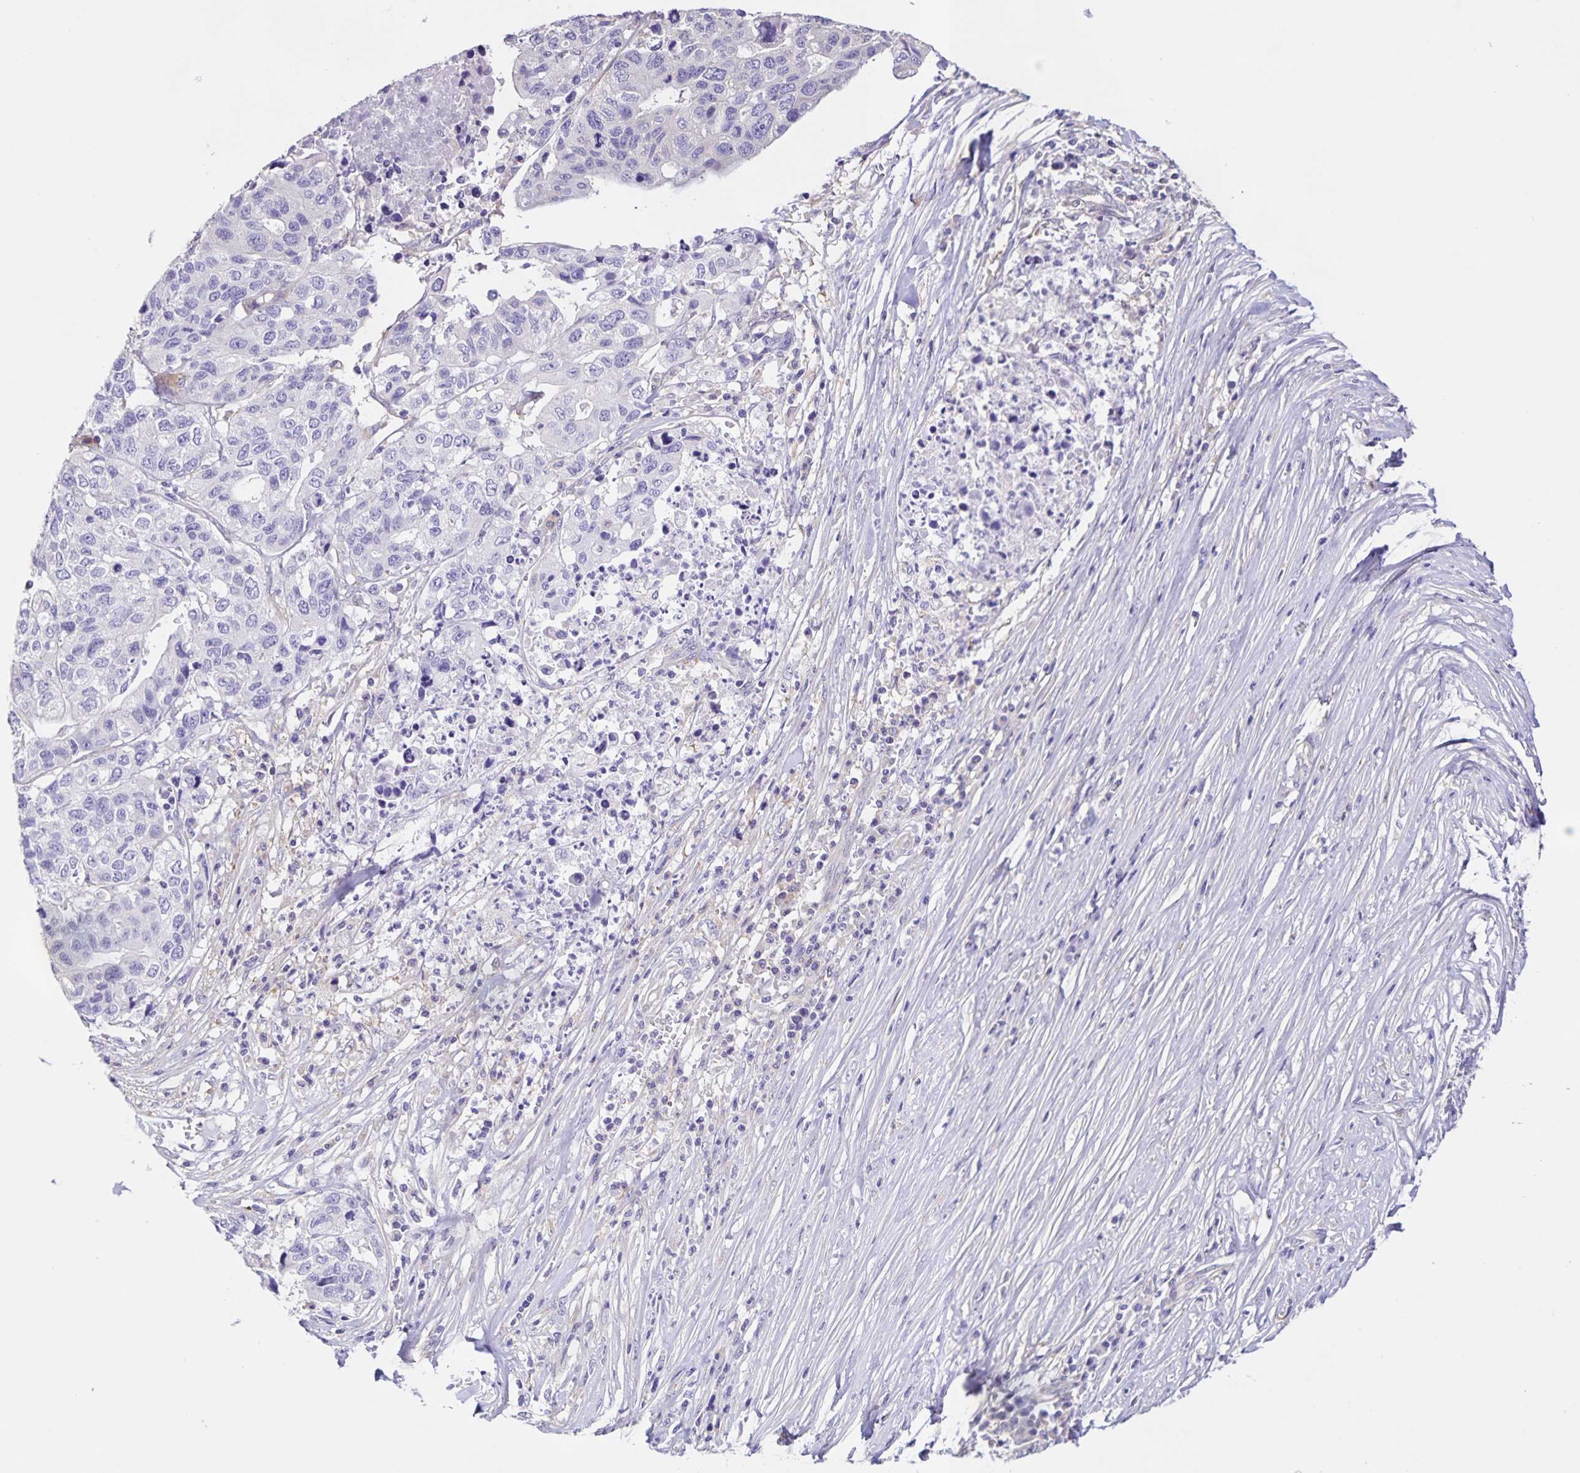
{"staining": {"intensity": "negative", "quantity": "none", "location": "none"}, "tissue": "stomach cancer", "cell_type": "Tumor cells", "image_type": "cancer", "snomed": [{"axis": "morphology", "description": "Adenocarcinoma, NOS"}, {"axis": "topography", "description": "Stomach, upper"}], "caption": "Tumor cells show no significant expression in stomach cancer.", "gene": "BOLL", "patient": {"sex": "female", "age": 67}}